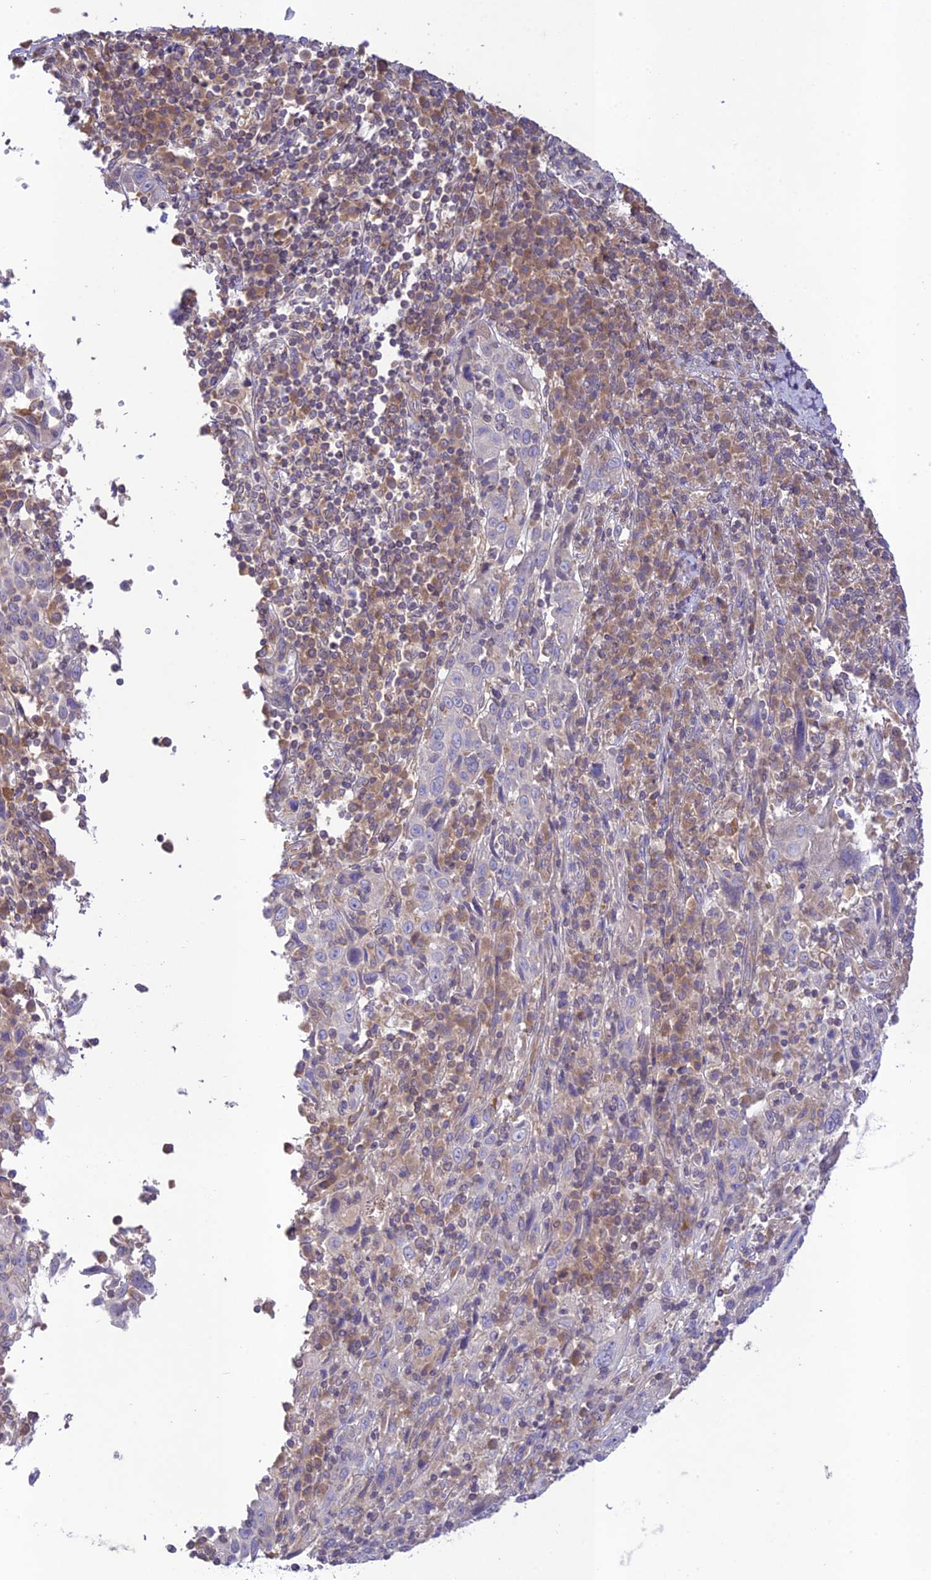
{"staining": {"intensity": "weak", "quantity": "<25%", "location": "cytoplasmic/membranous"}, "tissue": "cervical cancer", "cell_type": "Tumor cells", "image_type": "cancer", "snomed": [{"axis": "morphology", "description": "Squamous cell carcinoma, NOS"}, {"axis": "topography", "description": "Cervix"}], "caption": "This is a image of immunohistochemistry staining of cervical cancer (squamous cell carcinoma), which shows no positivity in tumor cells.", "gene": "TMEM259", "patient": {"sex": "female", "age": 46}}